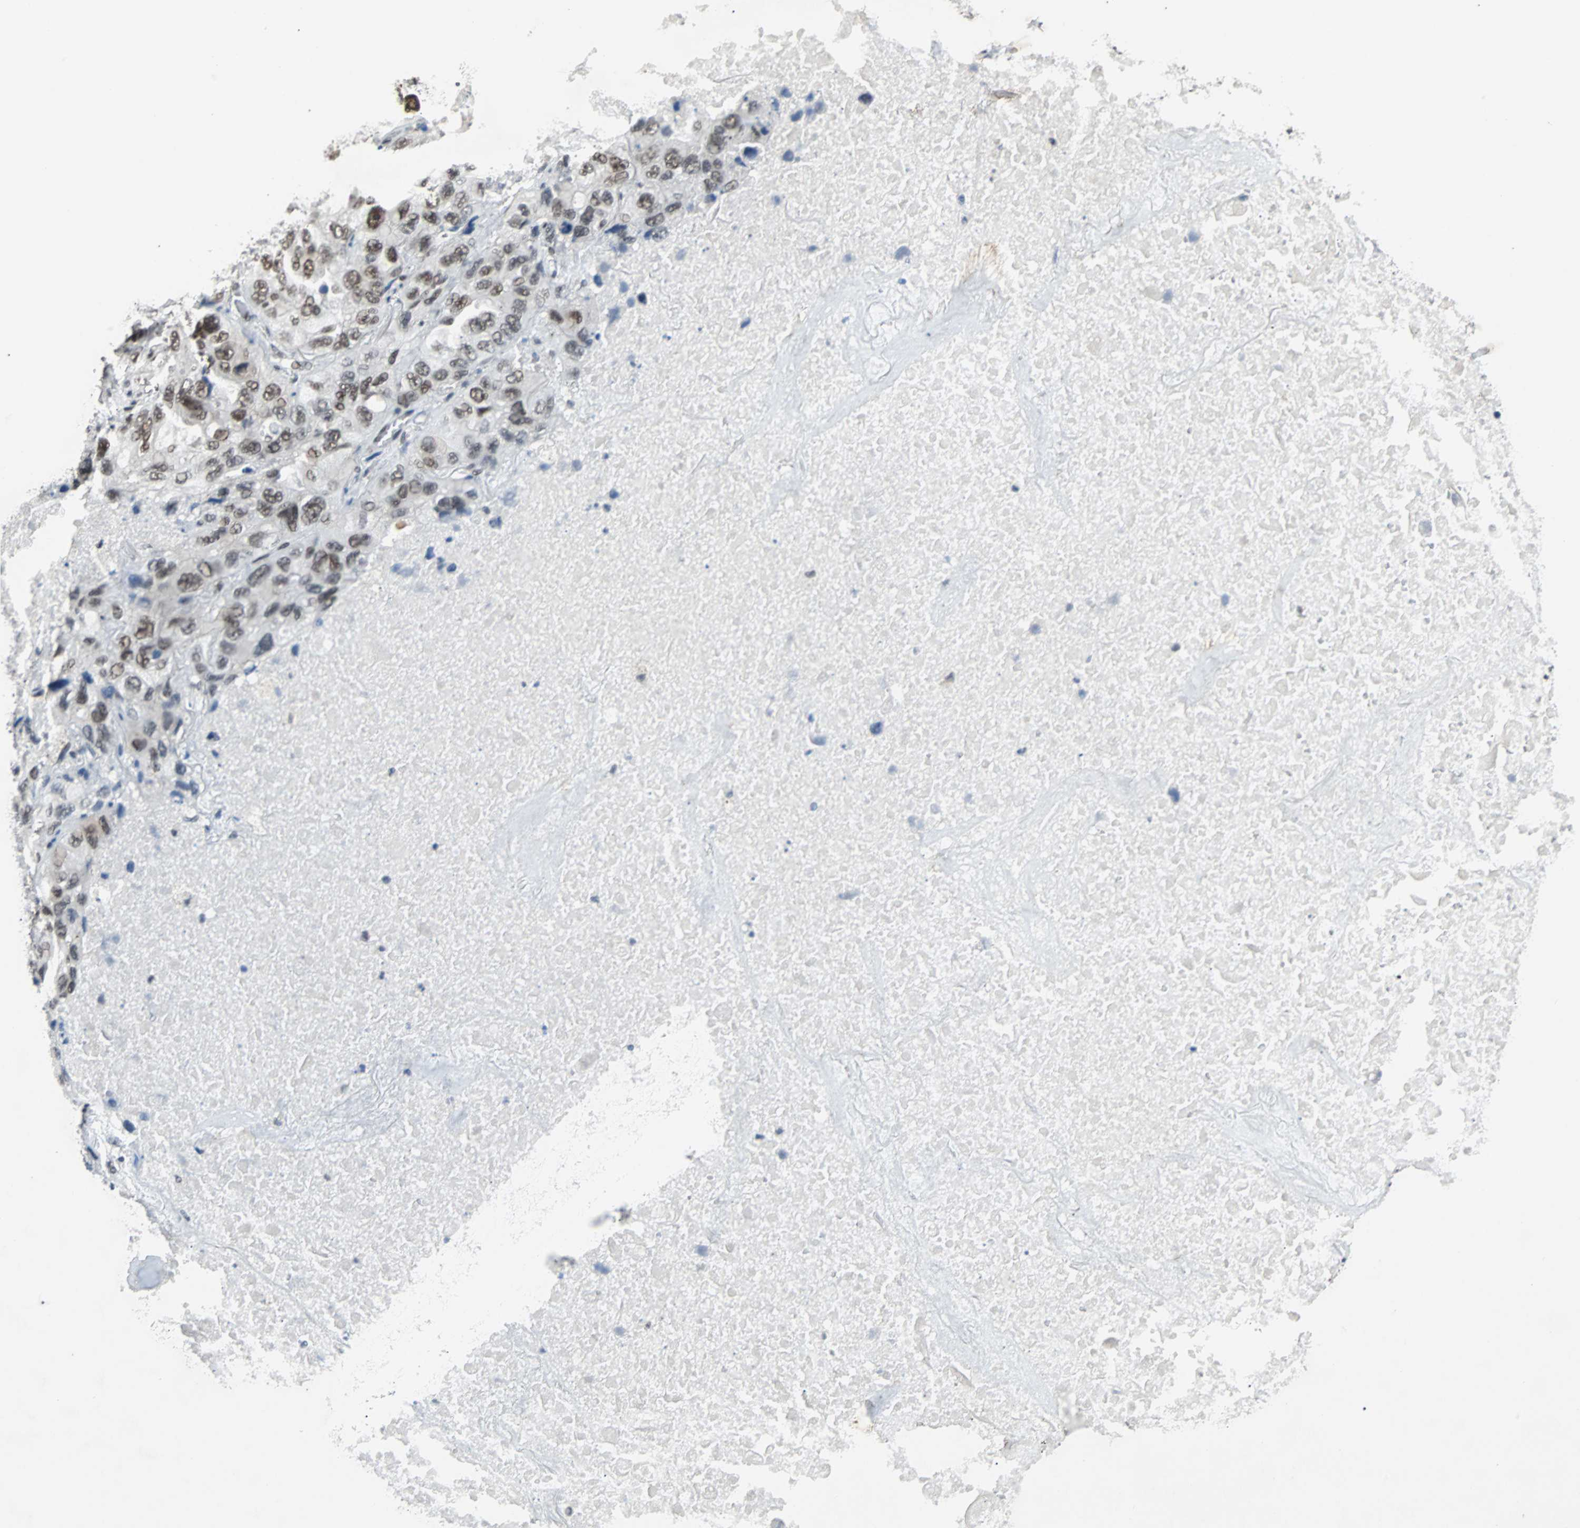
{"staining": {"intensity": "moderate", "quantity": ">75%", "location": "nuclear"}, "tissue": "lung cancer", "cell_type": "Tumor cells", "image_type": "cancer", "snomed": [{"axis": "morphology", "description": "Squamous cell carcinoma, NOS"}, {"axis": "topography", "description": "Lung"}], "caption": "Immunohistochemical staining of human lung squamous cell carcinoma shows medium levels of moderate nuclear protein staining in about >75% of tumor cells.", "gene": "GATAD2A", "patient": {"sex": "female", "age": 73}}